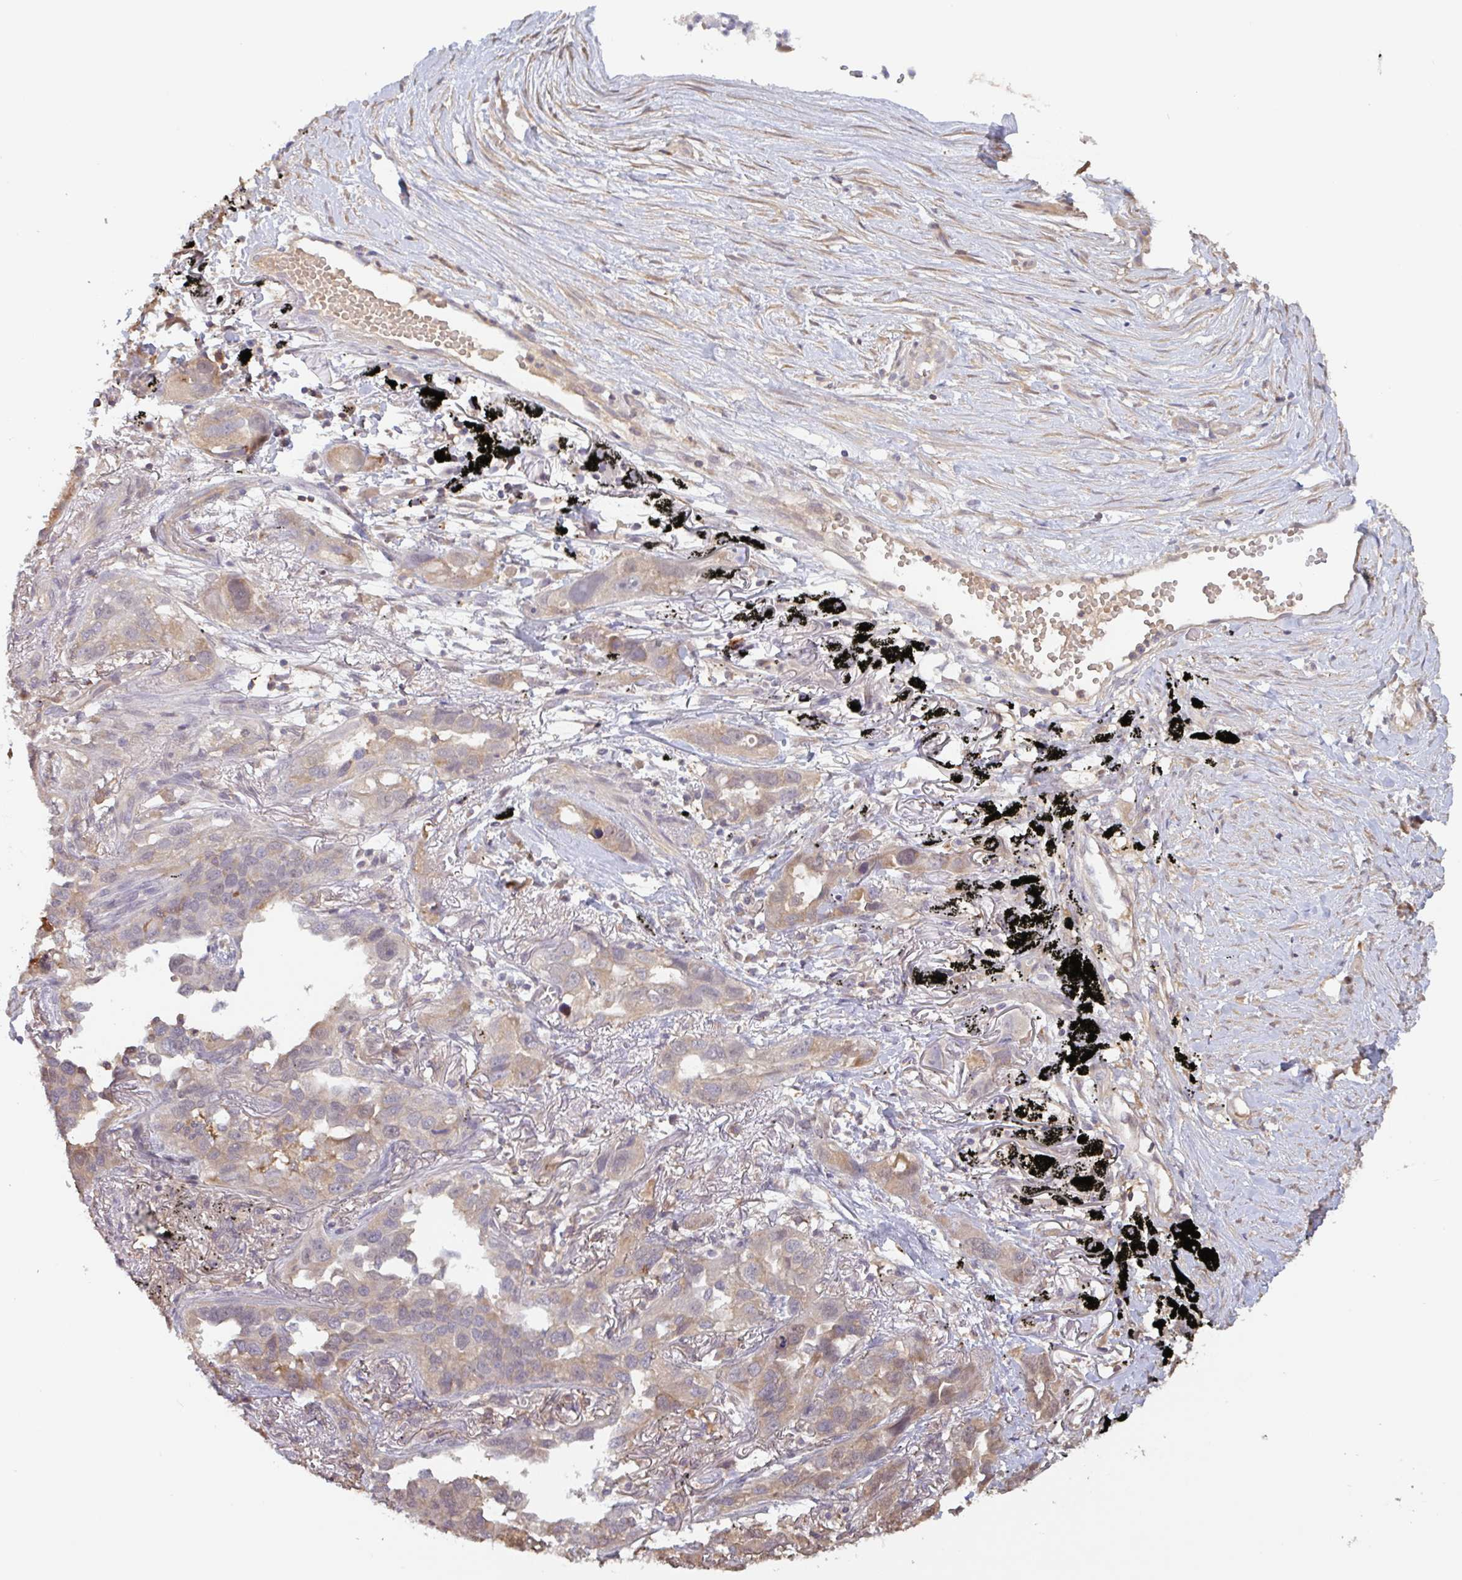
{"staining": {"intensity": "weak", "quantity": "25%-75%", "location": "cytoplasmic/membranous,nuclear"}, "tissue": "lung cancer", "cell_type": "Tumor cells", "image_type": "cancer", "snomed": [{"axis": "morphology", "description": "Adenocarcinoma, NOS"}, {"axis": "topography", "description": "Lung"}], "caption": "The histopathology image shows staining of lung cancer, revealing weak cytoplasmic/membranous and nuclear protein expression (brown color) within tumor cells.", "gene": "OTOP2", "patient": {"sex": "male", "age": 67}}